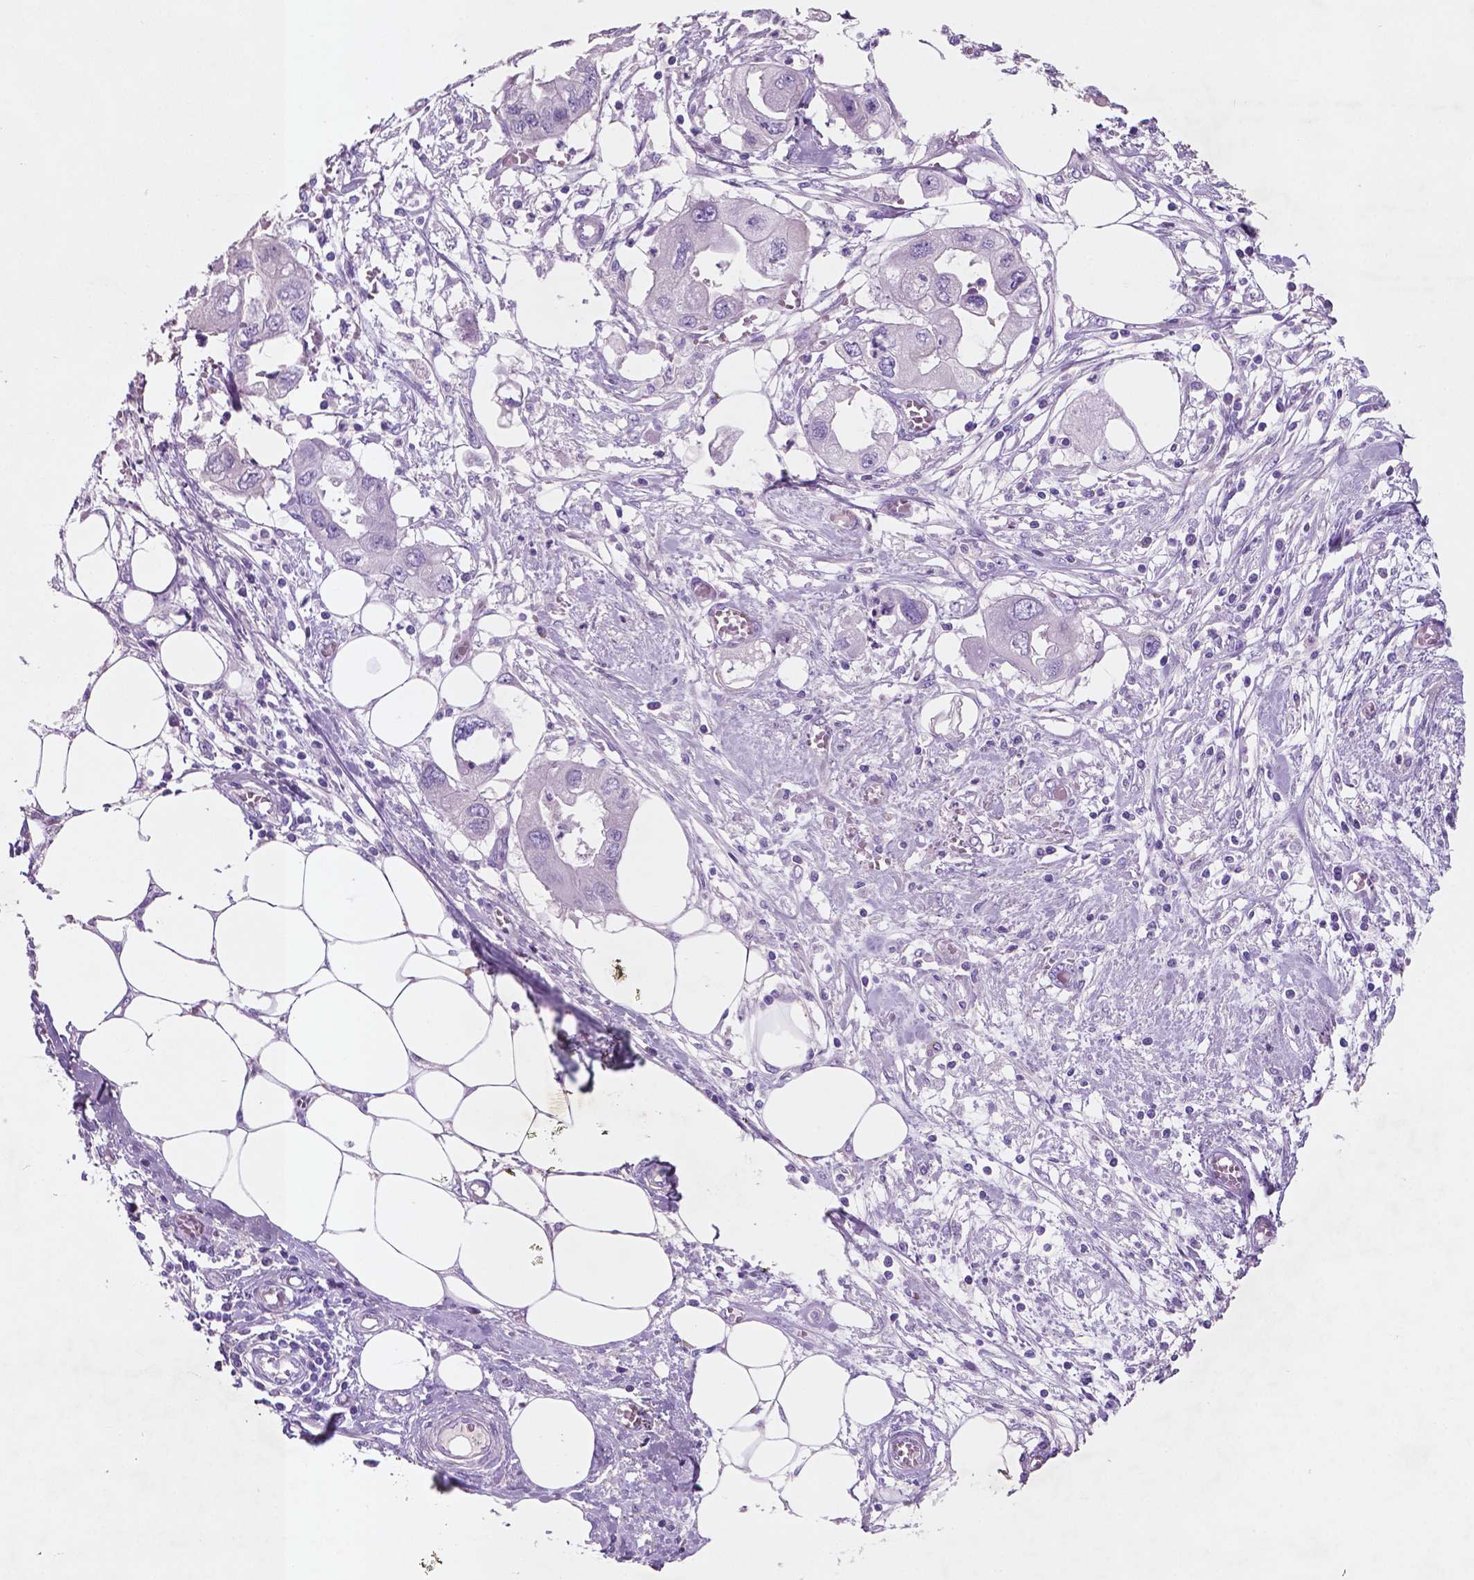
{"staining": {"intensity": "negative", "quantity": "none", "location": "none"}, "tissue": "endometrial cancer", "cell_type": "Tumor cells", "image_type": "cancer", "snomed": [{"axis": "morphology", "description": "Adenocarcinoma, NOS"}, {"axis": "morphology", "description": "Adenocarcinoma, metastatic, NOS"}, {"axis": "topography", "description": "Adipose tissue"}, {"axis": "topography", "description": "Endometrium"}], "caption": "IHC of human endometrial cancer (metastatic adenocarcinoma) shows no staining in tumor cells.", "gene": "POU4F1", "patient": {"sex": "female", "age": 67}}